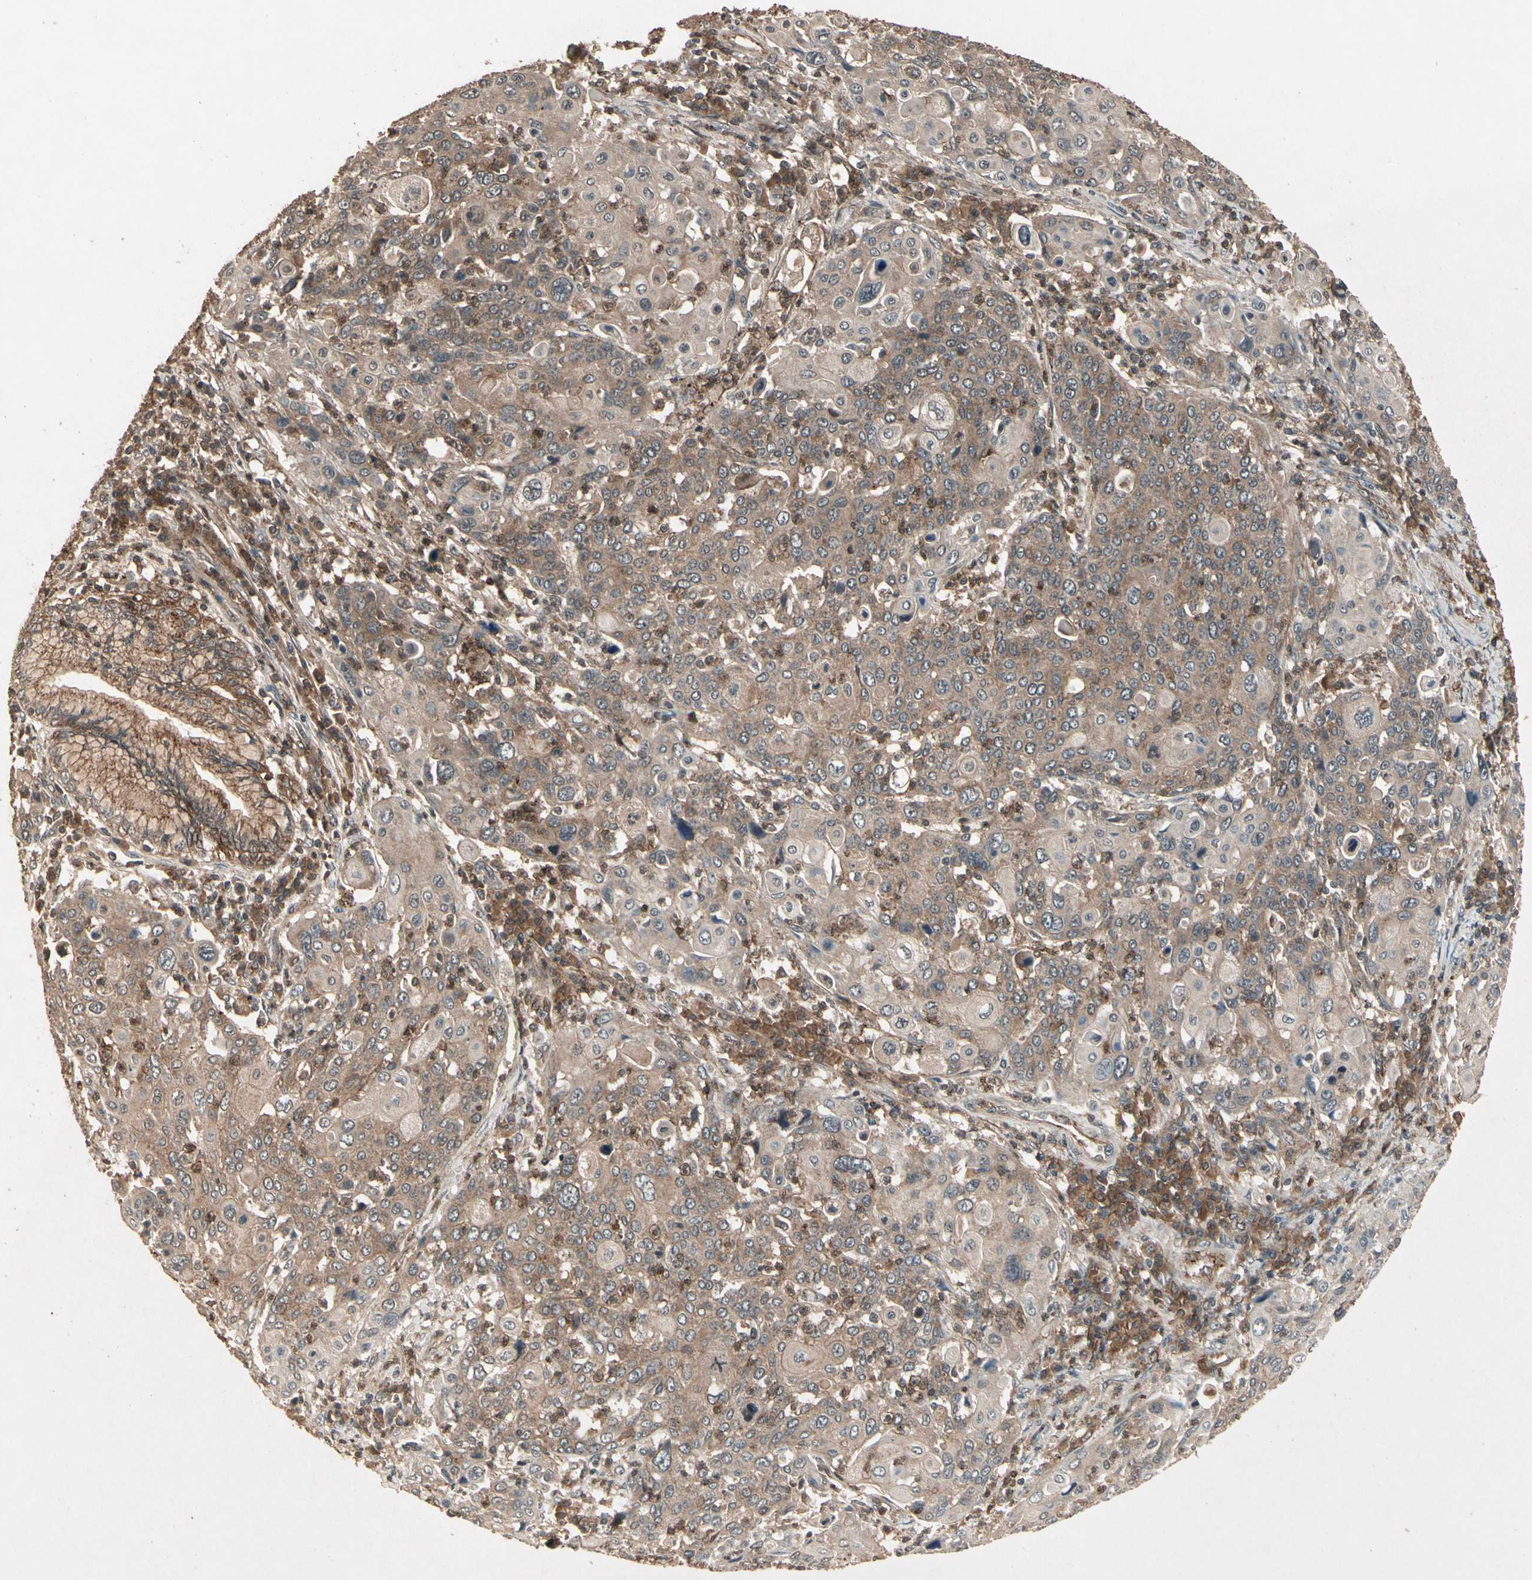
{"staining": {"intensity": "weak", "quantity": ">75%", "location": "cytoplasmic/membranous"}, "tissue": "cervical cancer", "cell_type": "Tumor cells", "image_type": "cancer", "snomed": [{"axis": "morphology", "description": "Squamous cell carcinoma, NOS"}, {"axis": "topography", "description": "Cervix"}], "caption": "An image showing weak cytoplasmic/membranous positivity in approximately >75% of tumor cells in cervical squamous cell carcinoma, as visualized by brown immunohistochemical staining.", "gene": "FLOT1", "patient": {"sex": "female", "age": 40}}